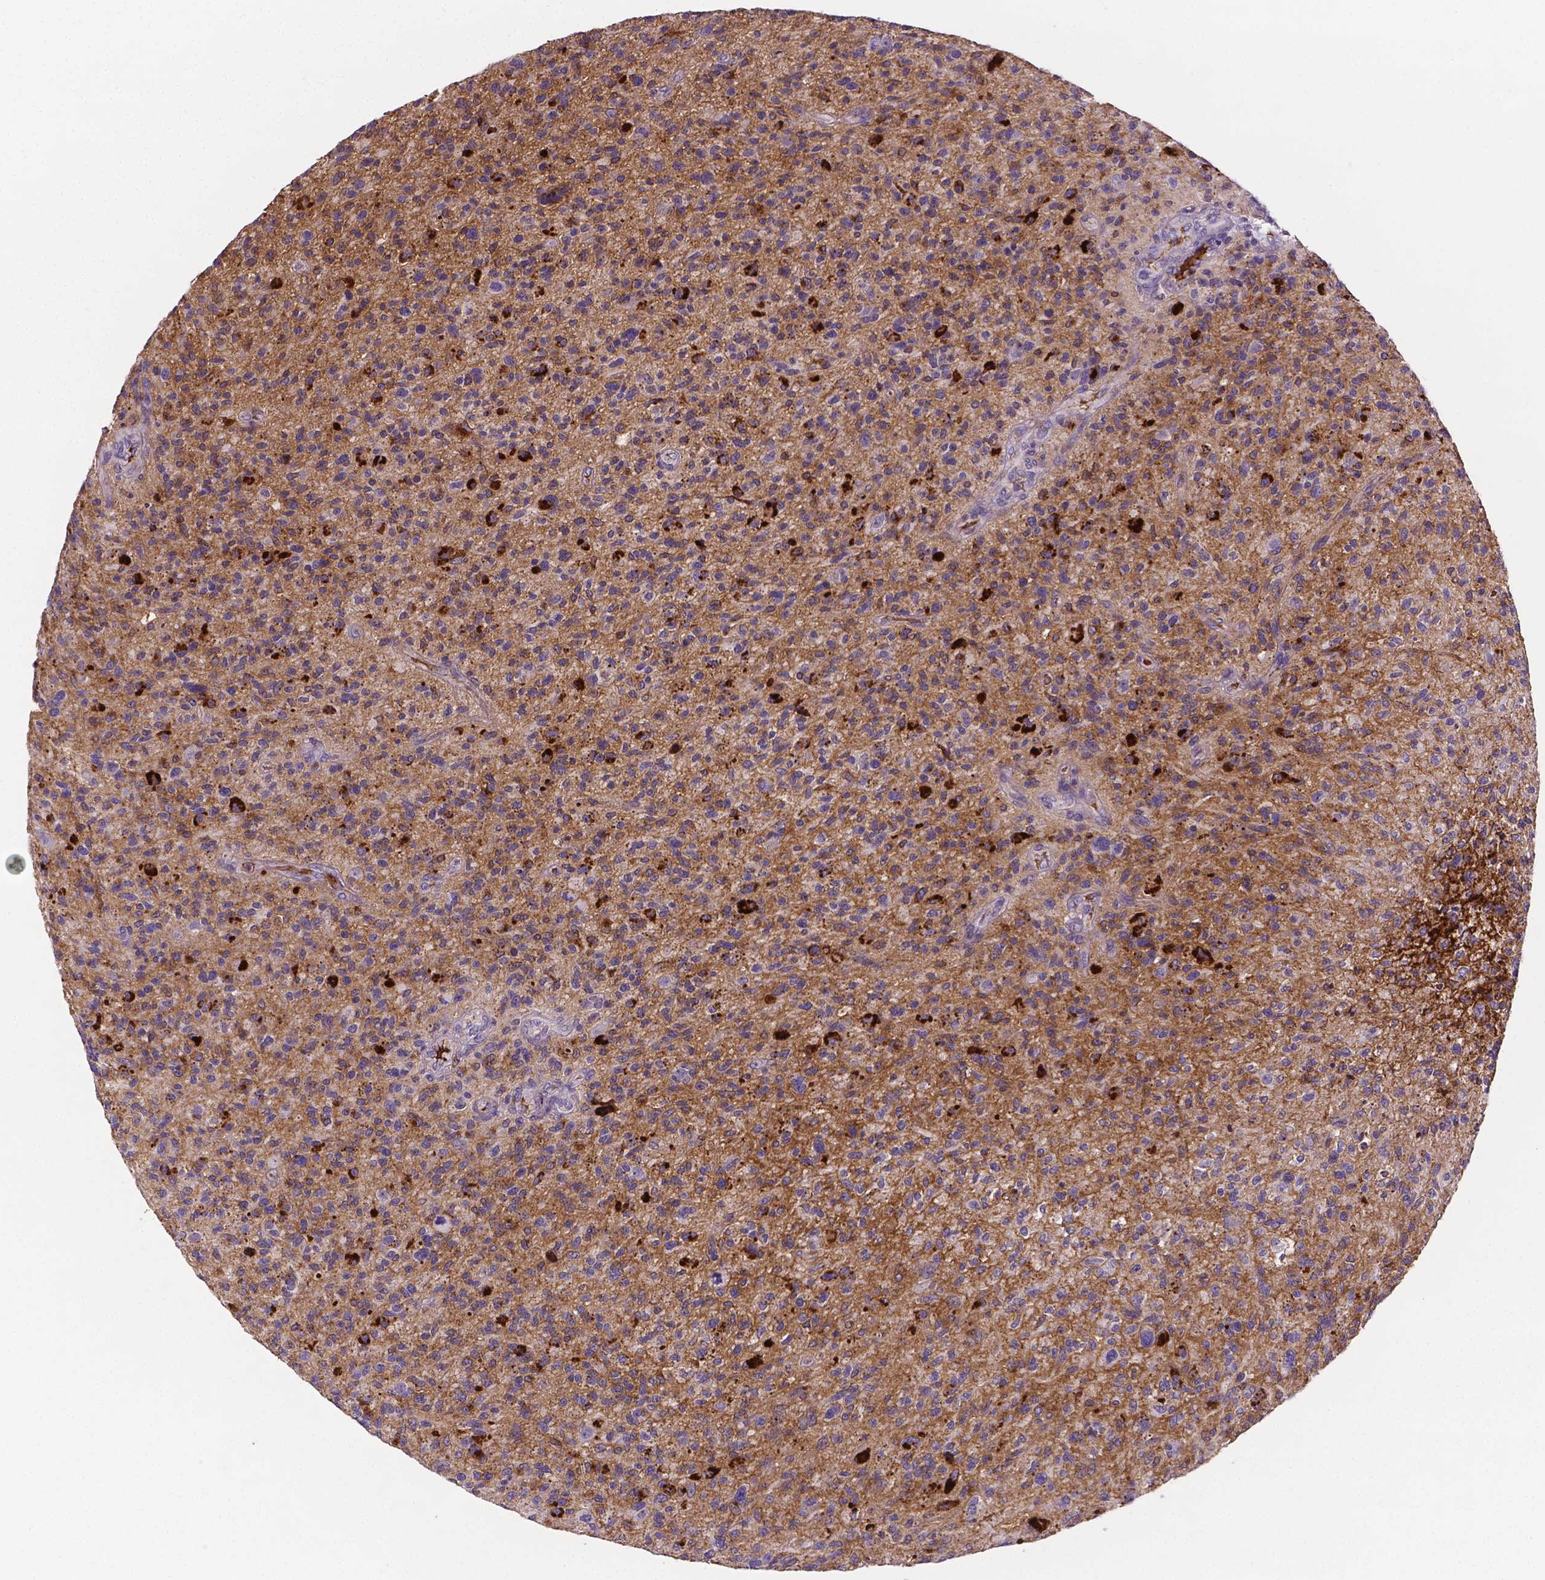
{"staining": {"intensity": "moderate", "quantity": "25%-75%", "location": "cytoplasmic/membranous"}, "tissue": "glioma", "cell_type": "Tumor cells", "image_type": "cancer", "snomed": [{"axis": "morphology", "description": "Glioma, malignant, High grade"}, {"axis": "topography", "description": "Brain"}], "caption": "Brown immunohistochemical staining in human glioma shows moderate cytoplasmic/membranous expression in about 25%-75% of tumor cells. (Stains: DAB in brown, nuclei in blue, Microscopy: brightfield microscopy at high magnification).", "gene": "APOE", "patient": {"sex": "male", "age": 47}}